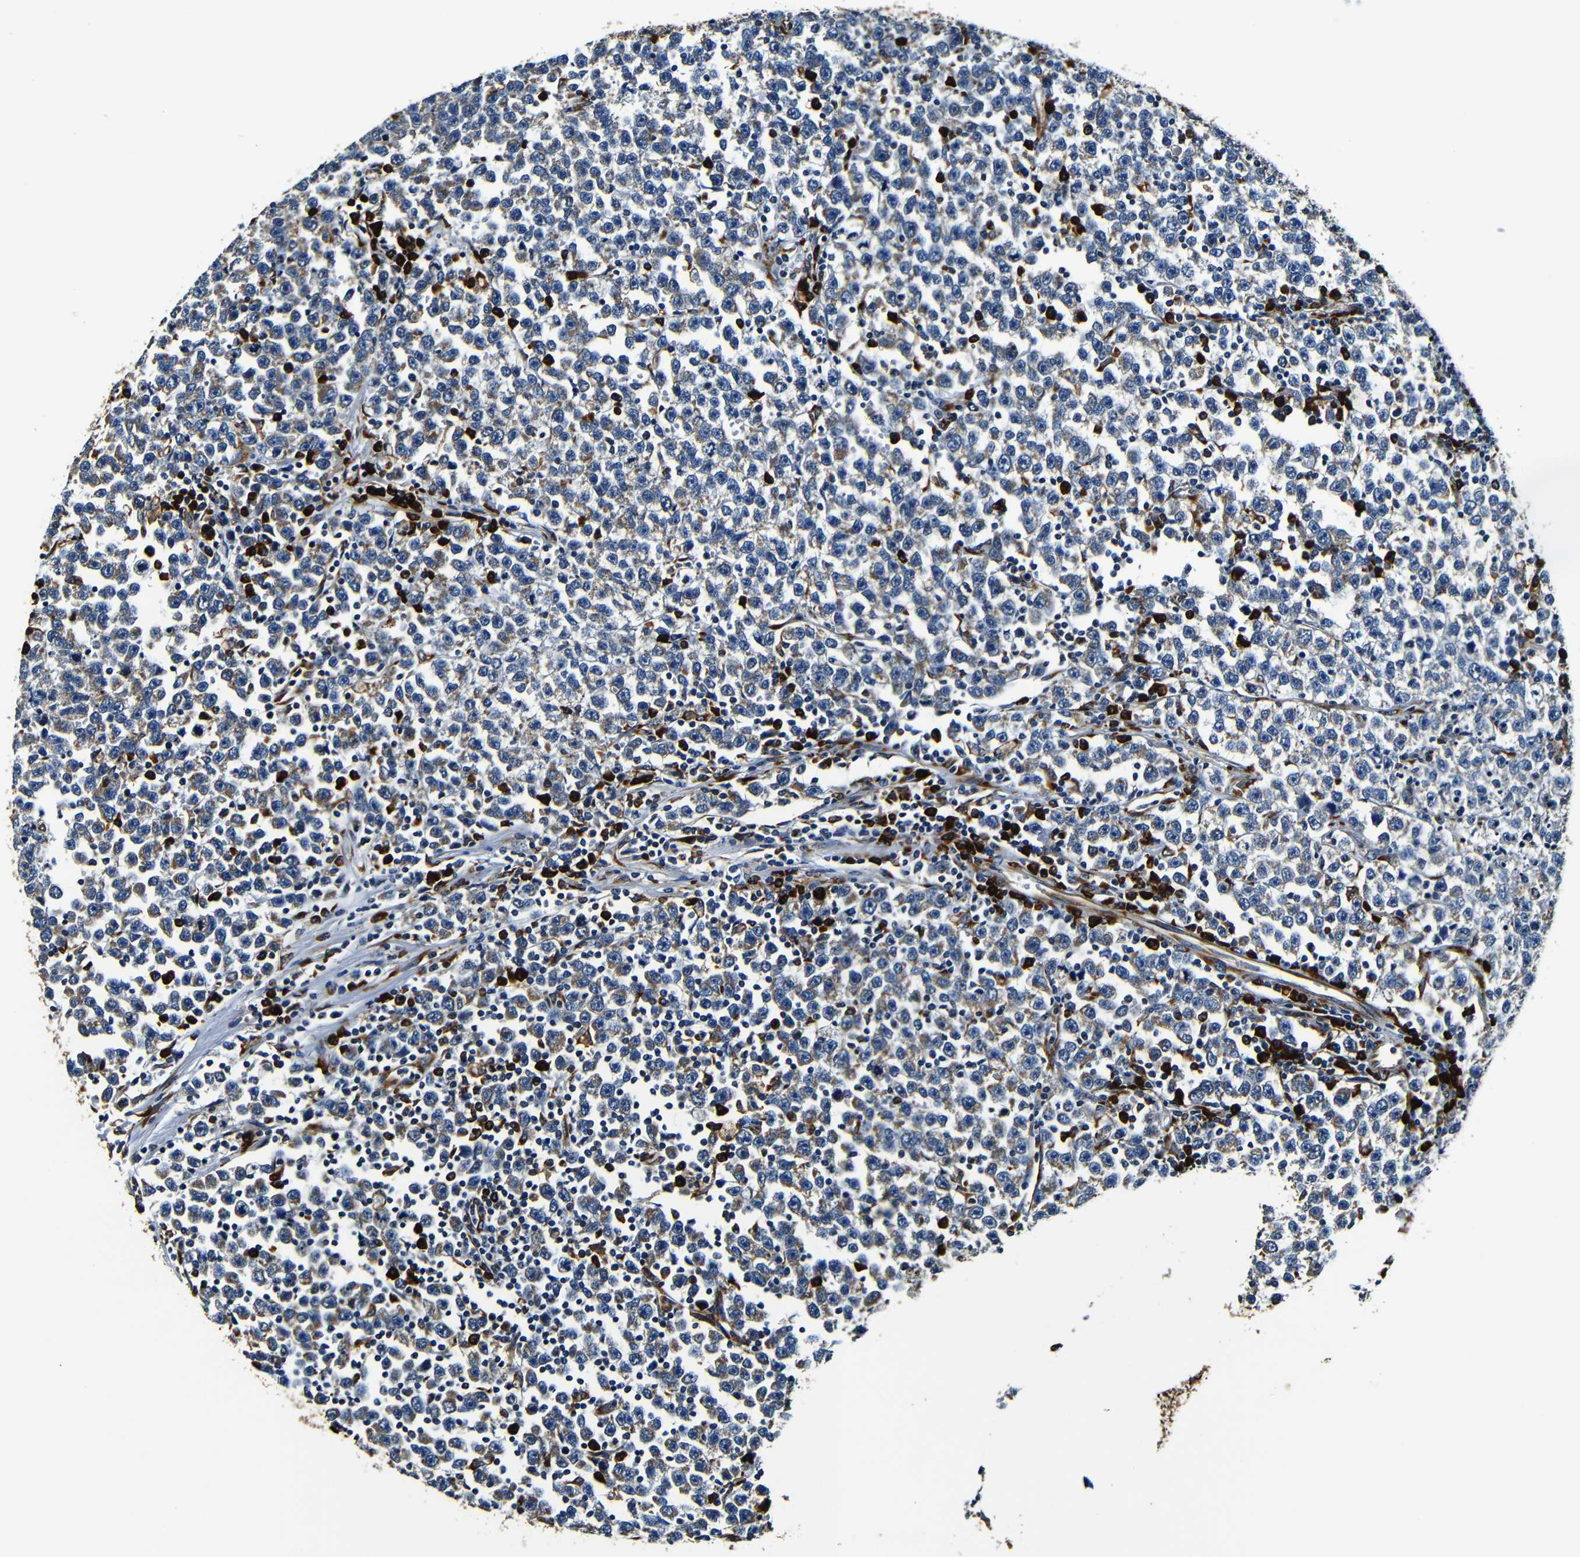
{"staining": {"intensity": "weak", "quantity": "25%-75%", "location": "cytoplasmic/membranous"}, "tissue": "testis cancer", "cell_type": "Tumor cells", "image_type": "cancer", "snomed": [{"axis": "morphology", "description": "Seminoma, NOS"}, {"axis": "topography", "description": "Testis"}], "caption": "Protein staining of testis cancer tissue displays weak cytoplasmic/membranous staining in approximately 25%-75% of tumor cells.", "gene": "RRBP1", "patient": {"sex": "male", "age": 43}}